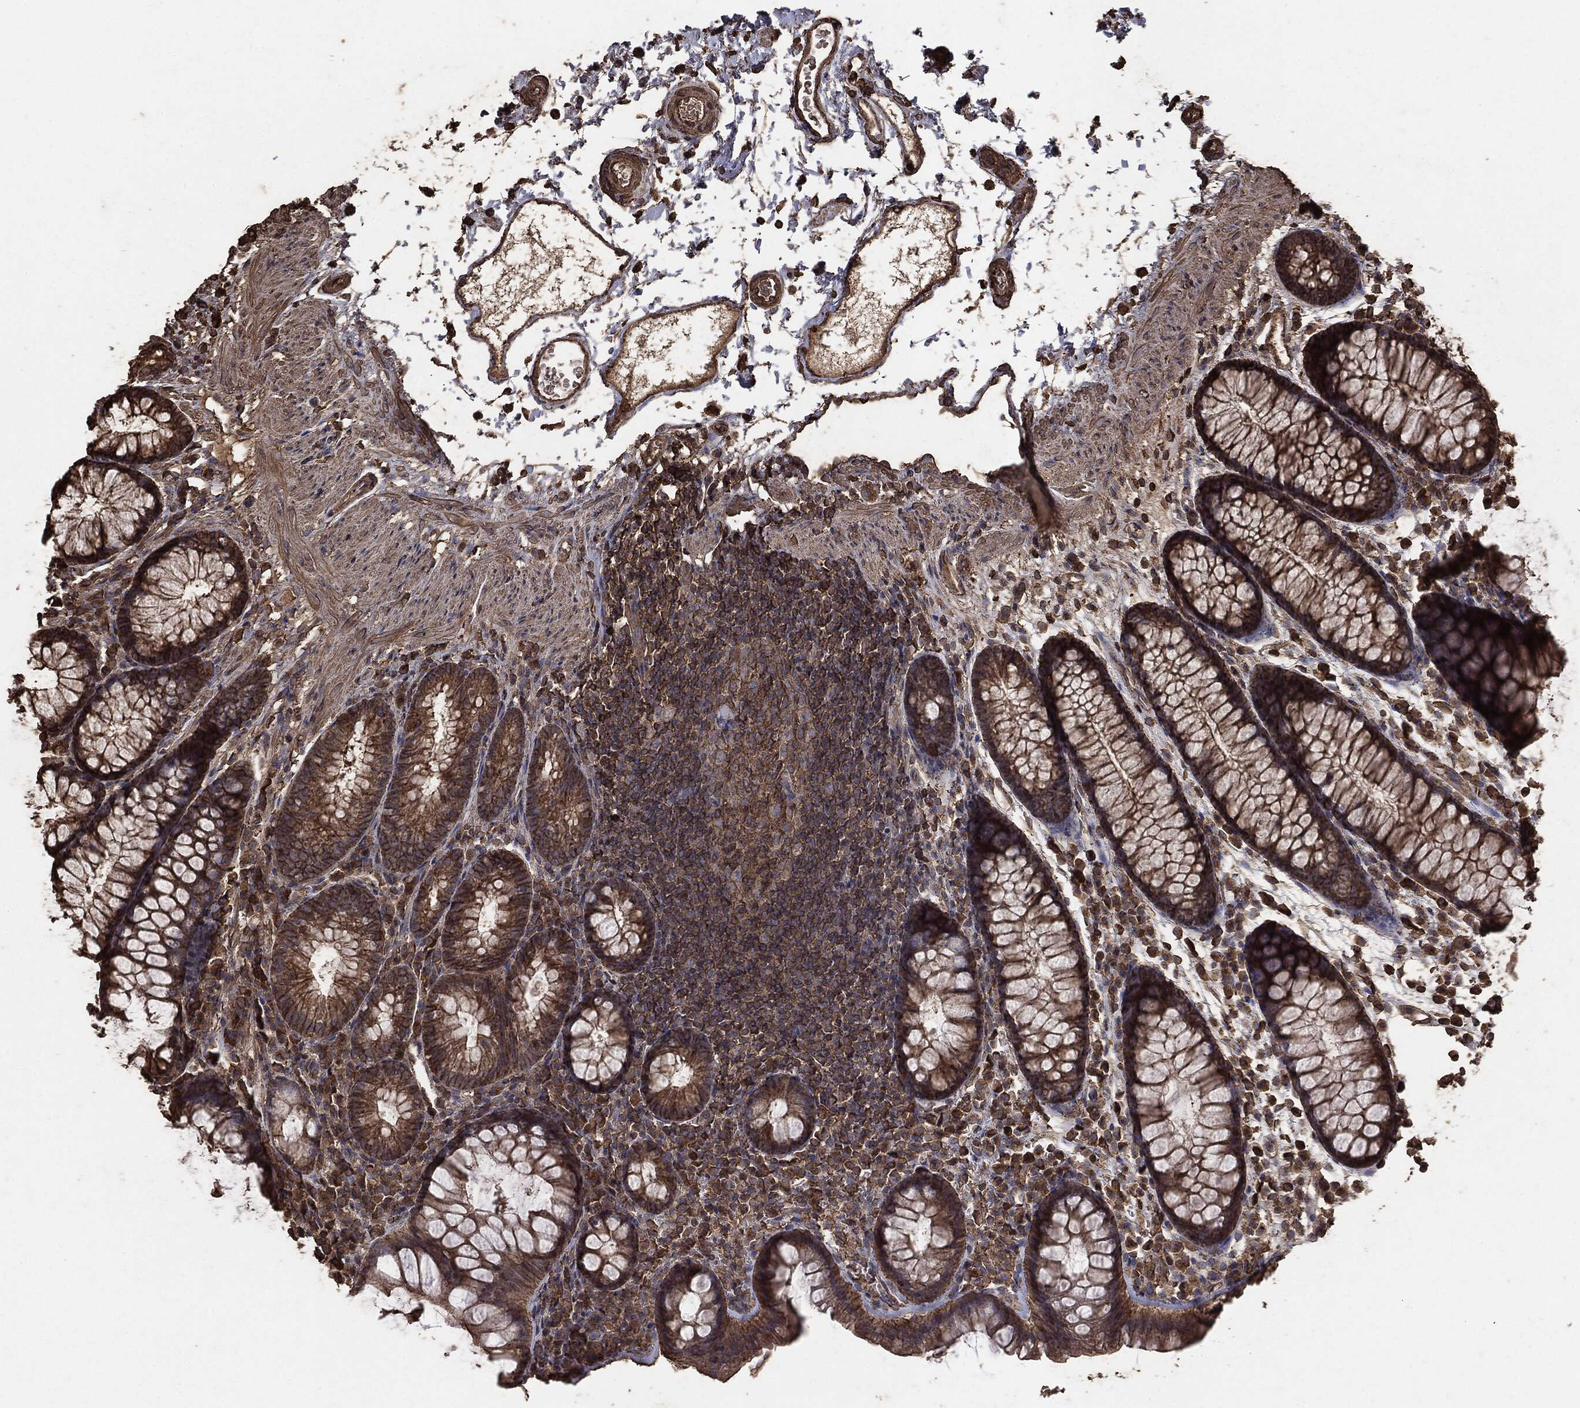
{"staining": {"intensity": "moderate", "quantity": ">75%", "location": "cytoplasmic/membranous"}, "tissue": "colon", "cell_type": "Endothelial cells", "image_type": "normal", "snomed": [{"axis": "morphology", "description": "Normal tissue, NOS"}, {"axis": "topography", "description": "Colon"}], "caption": "IHC of benign colon reveals medium levels of moderate cytoplasmic/membranous positivity in about >75% of endothelial cells. The staining is performed using DAB (3,3'-diaminobenzidine) brown chromogen to label protein expression. The nuclei are counter-stained blue using hematoxylin.", "gene": "MTOR", "patient": {"sex": "male", "age": 76}}